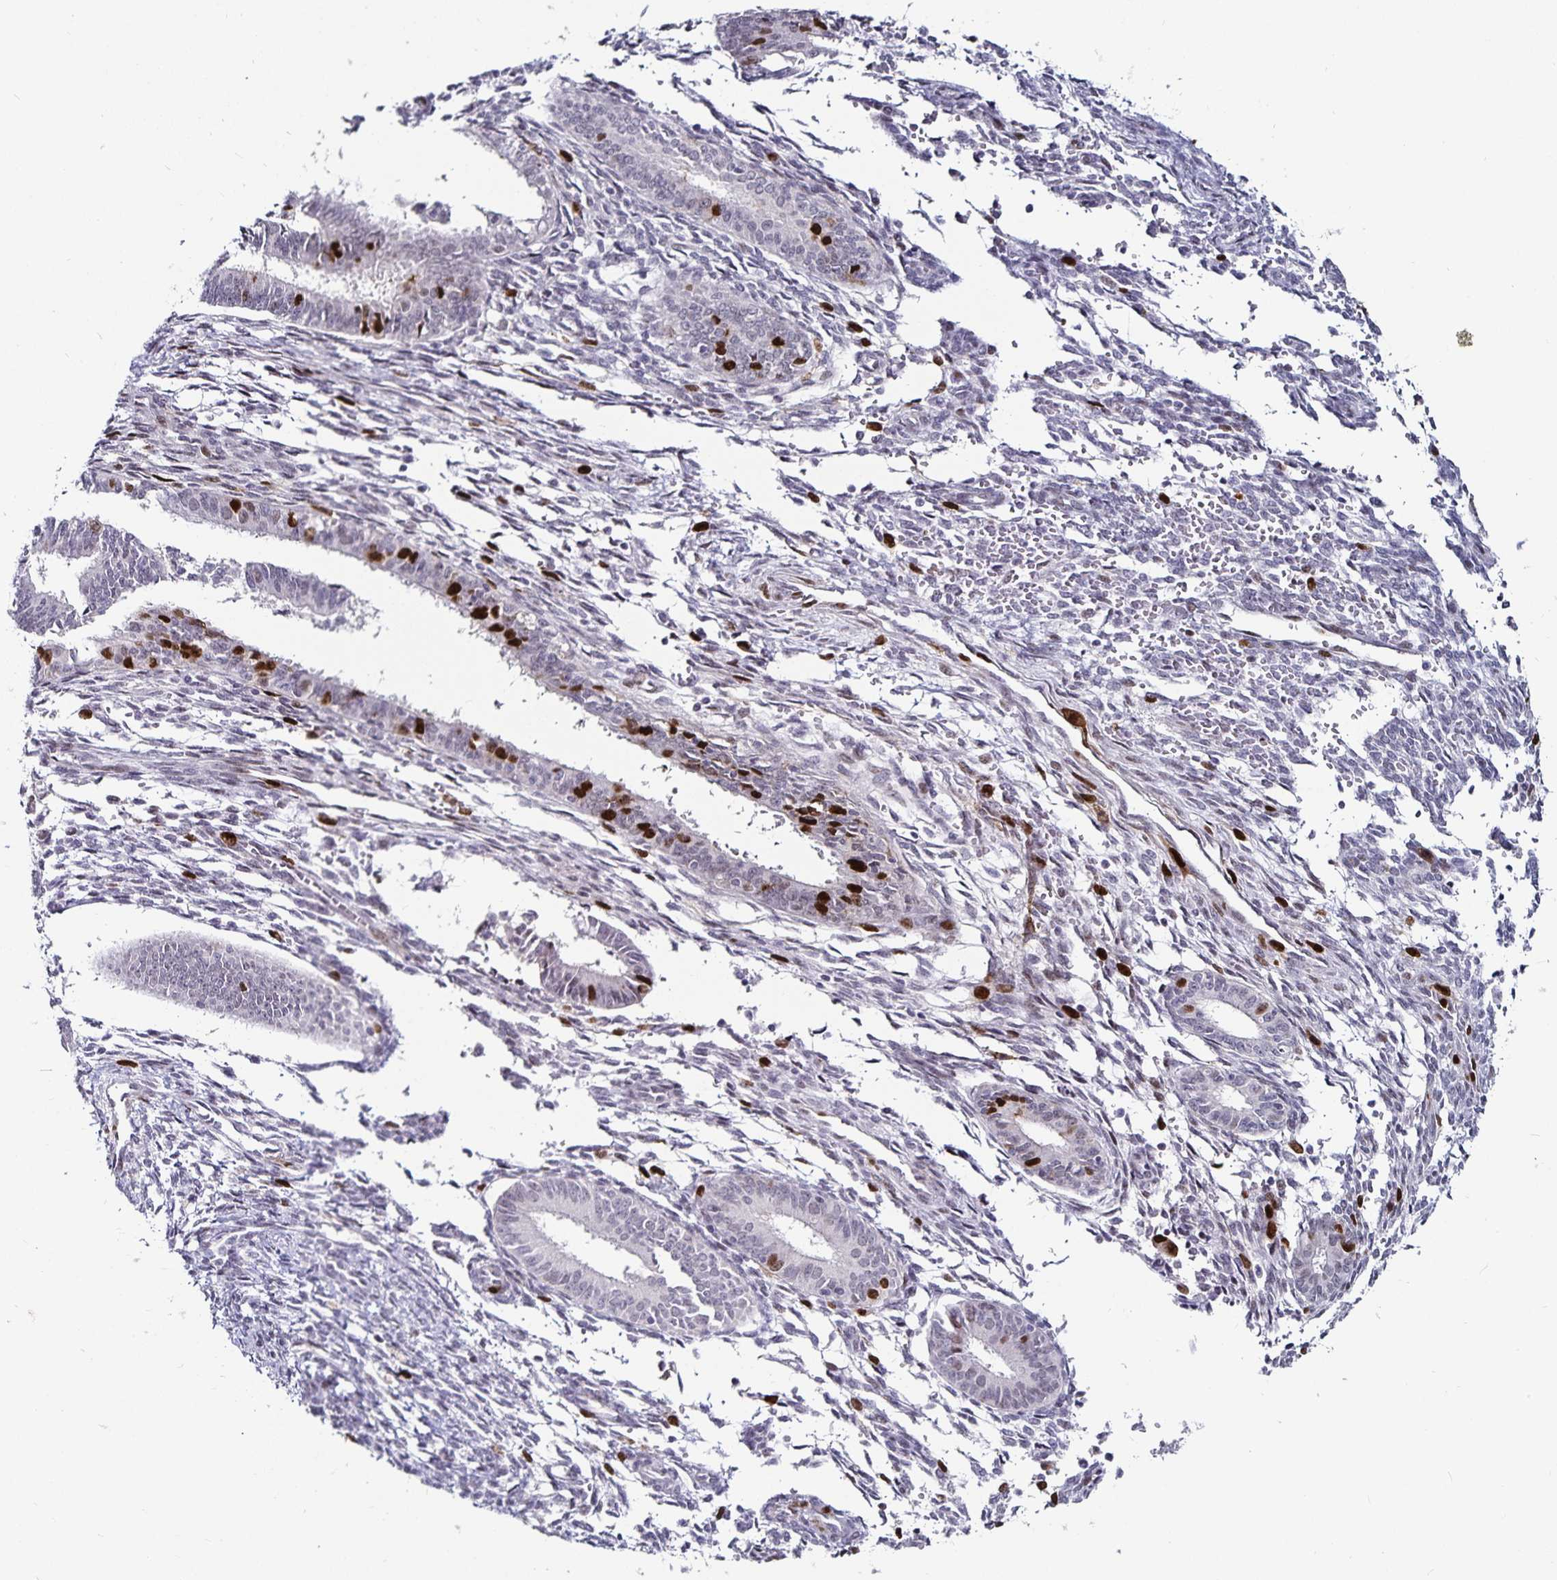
{"staining": {"intensity": "strong", "quantity": "<25%", "location": "nuclear"}, "tissue": "endometrial cancer", "cell_type": "Tumor cells", "image_type": "cancer", "snomed": [{"axis": "morphology", "description": "Adenocarcinoma, NOS"}, {"axis": "topography", "description": "Endometrium"}], "caption": "Immunohistochemical staining of endometrial cancer shows strong nuclear protein expression in about <25% of tumor cells.", "gene": "ANLN", "patient": {"sex": "female", "age": 50}}